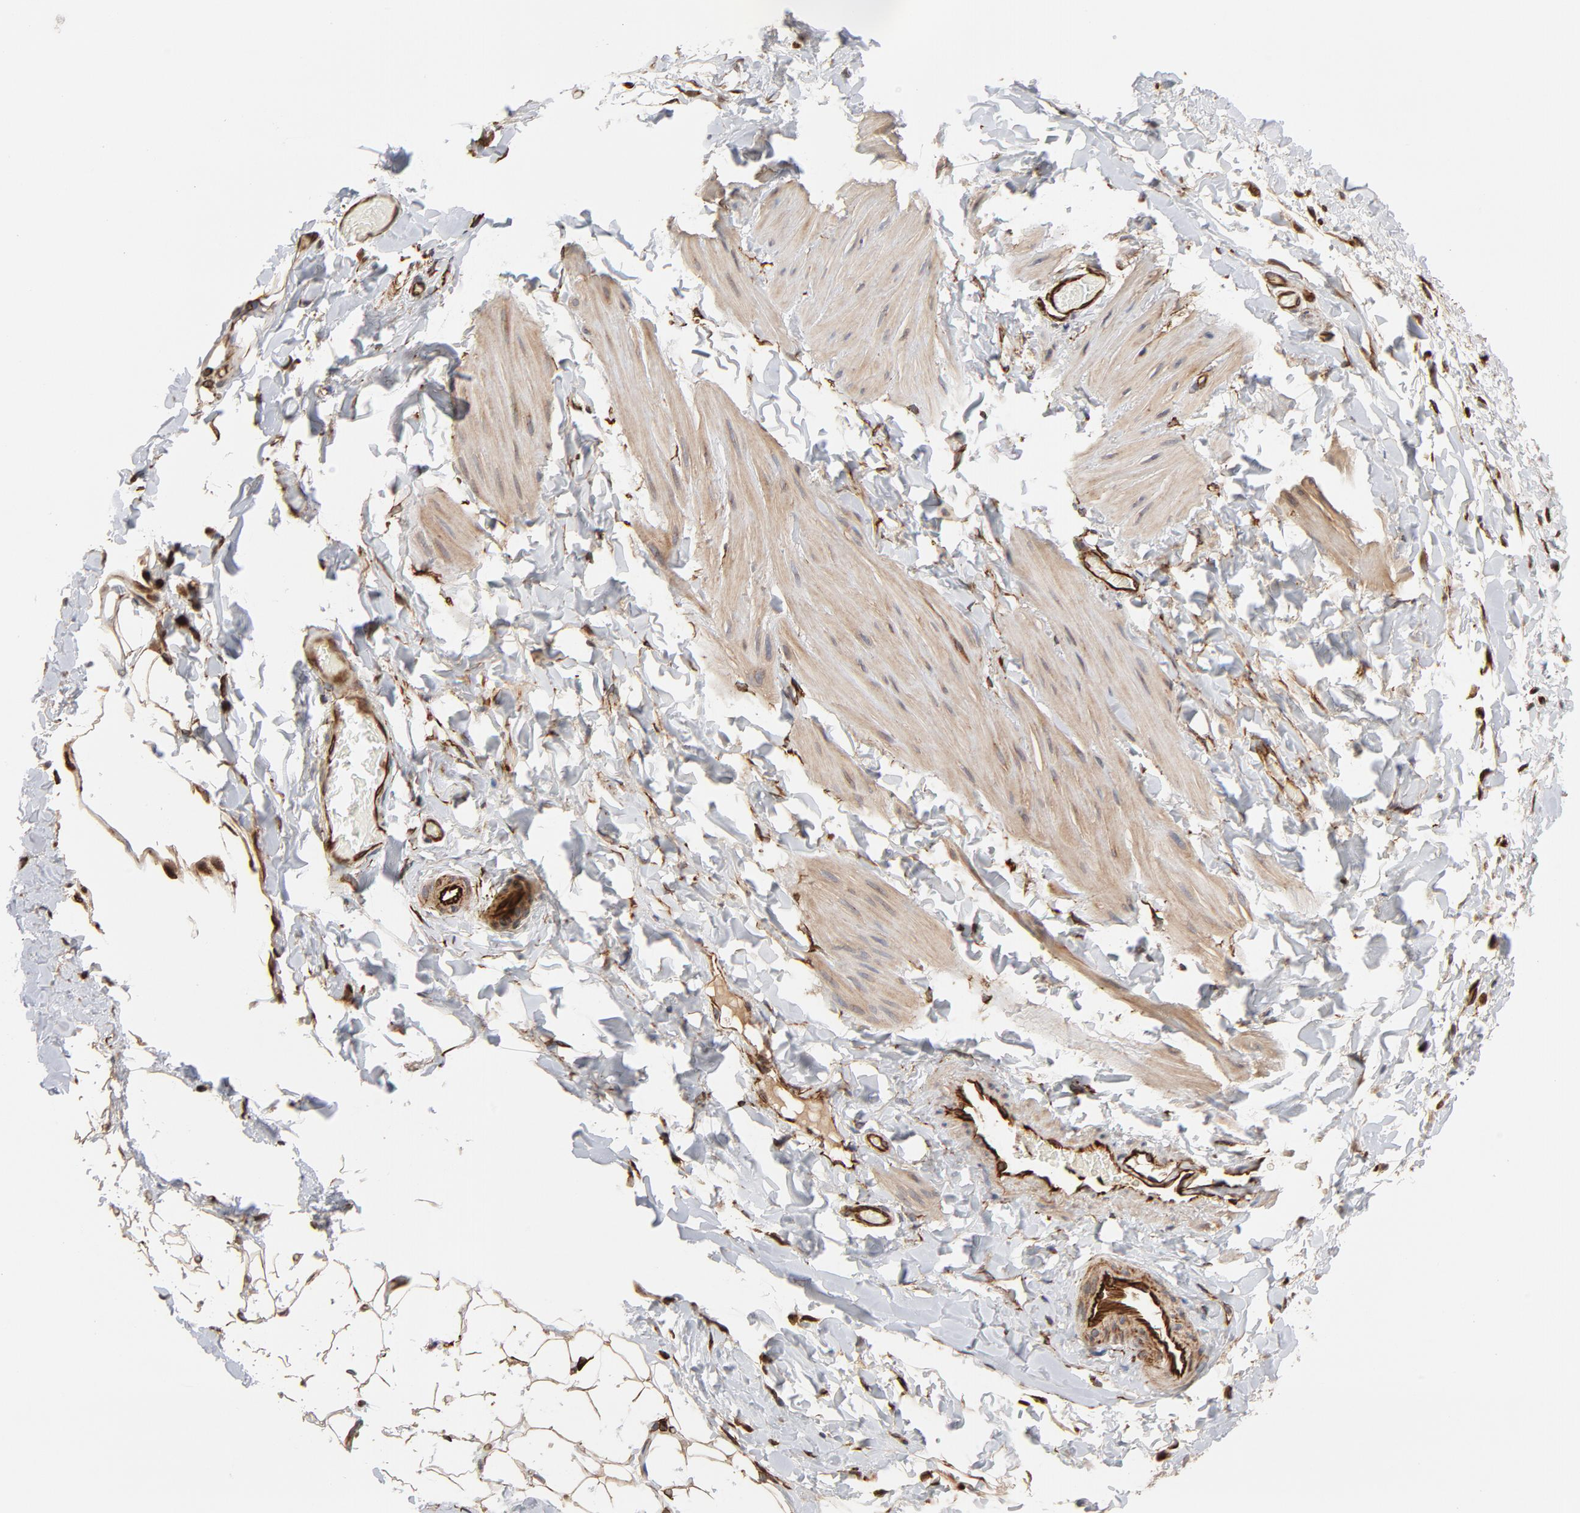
{"staining": {"intensity": "moderate", "quantity": ">75%", "location": "cytoplasmic/membranous"}, "tissue": "adipose tissue", "cell_type": "Adipocytes", "image_type": "normal", "snomed": [{"axis": "morphology", "description": "Normal tissue, NOS"}, {"axis": "topography", "description": "Soft tissue"}], "caption": "About >75% of adipocytes in benign adipose tissue demonstrate moderate cytoplasmic/membranous protein expression as visualized by brown immunohistochemical staining.", "gene": "DNAAF2", "patient": {"sex": "male", "age": 26}}